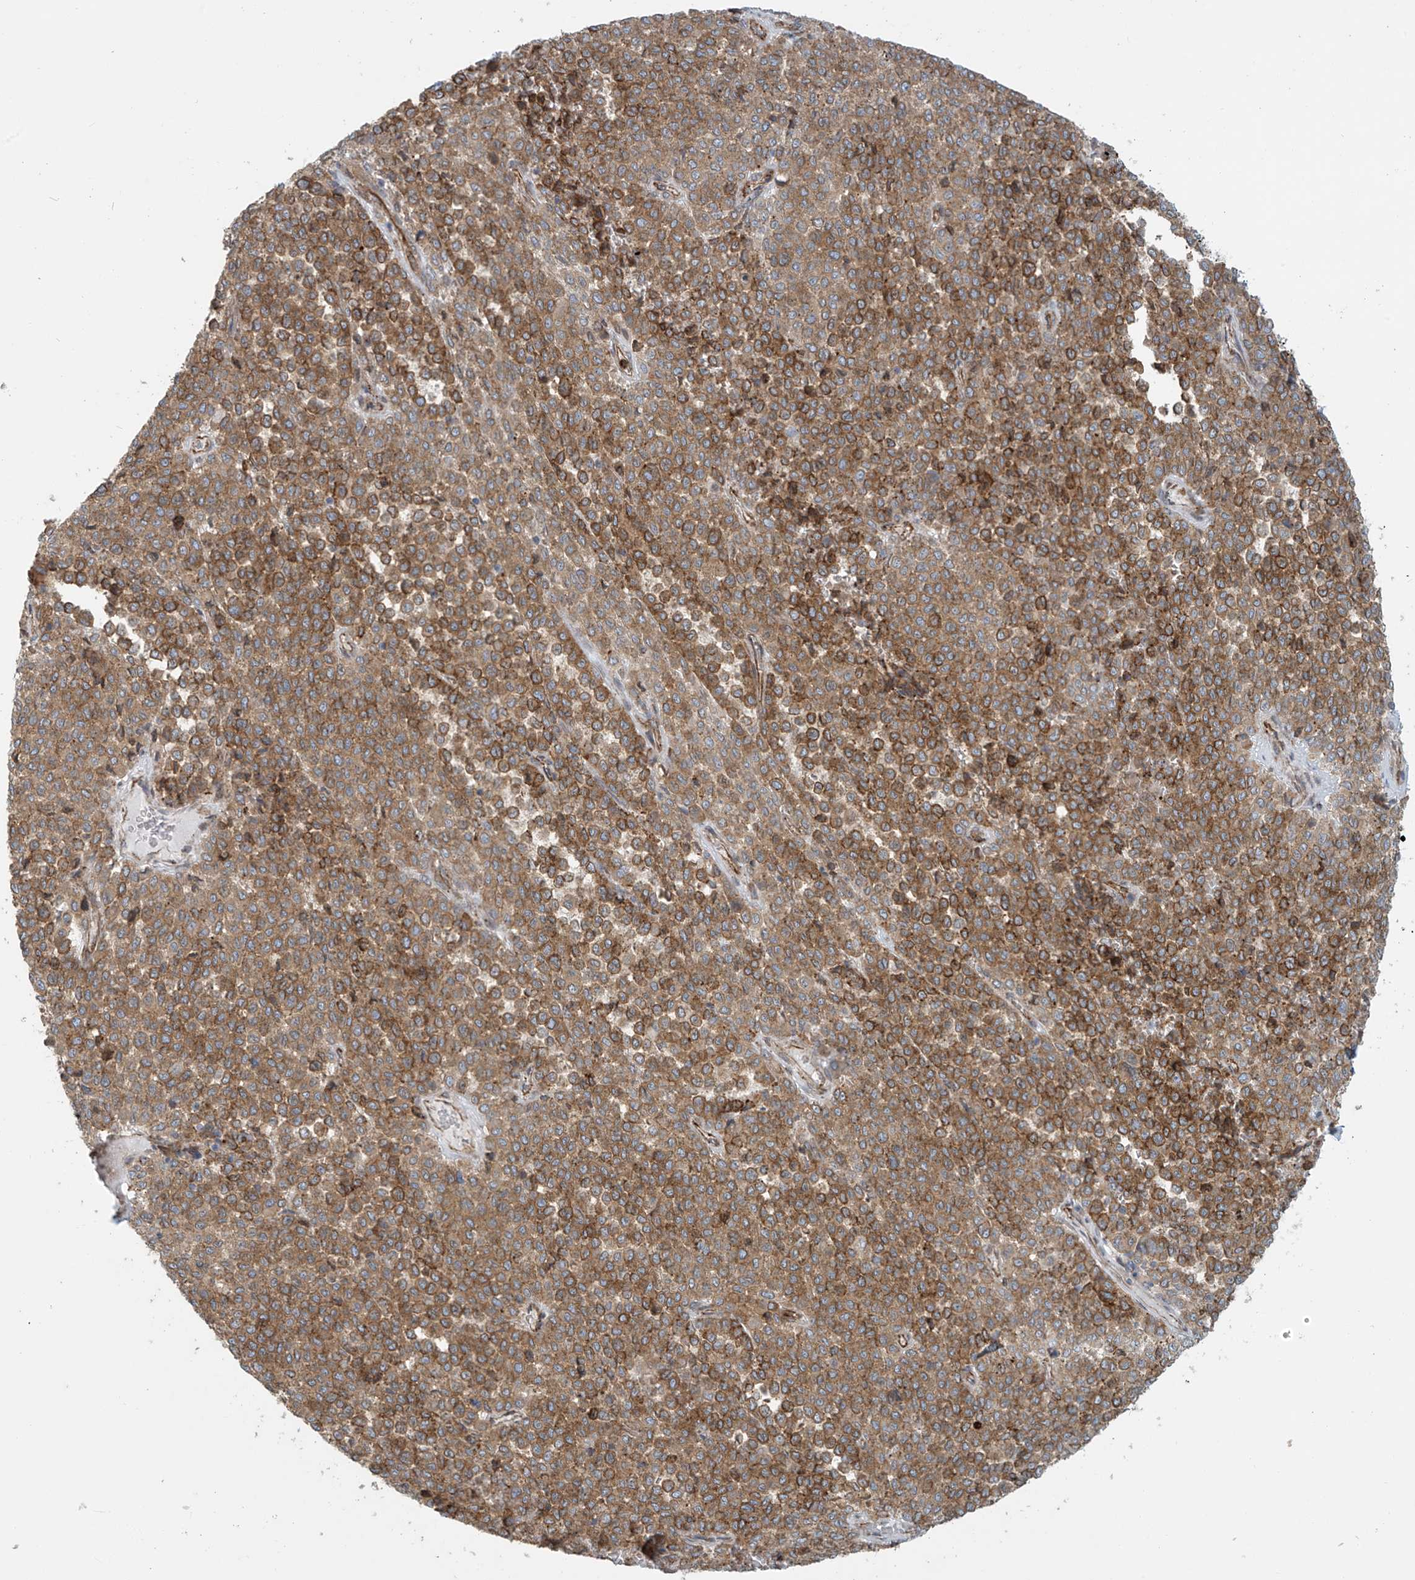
{"staining": {"intensity": "moderate", "quantity": ">75%", "location": "cytoplasmic/membranous"}, "tissue": "melanoma", "cell_type": "Tumor cells", "image_type": "cancer", "snomed": [{"axis": "morphology", "description": "Malignant melanoma, Metastatic site"}, {"axis": "topography", "description": "Pancreas"}], "caption": "Melanoma tissue exhibits moderate cytoplasmic/membranous positivity in approximately >75% of tumor cells, visualized by immunohistochemistry.", "gene": "LZTS3", "patient": {"sex": "female", "age": 30}}